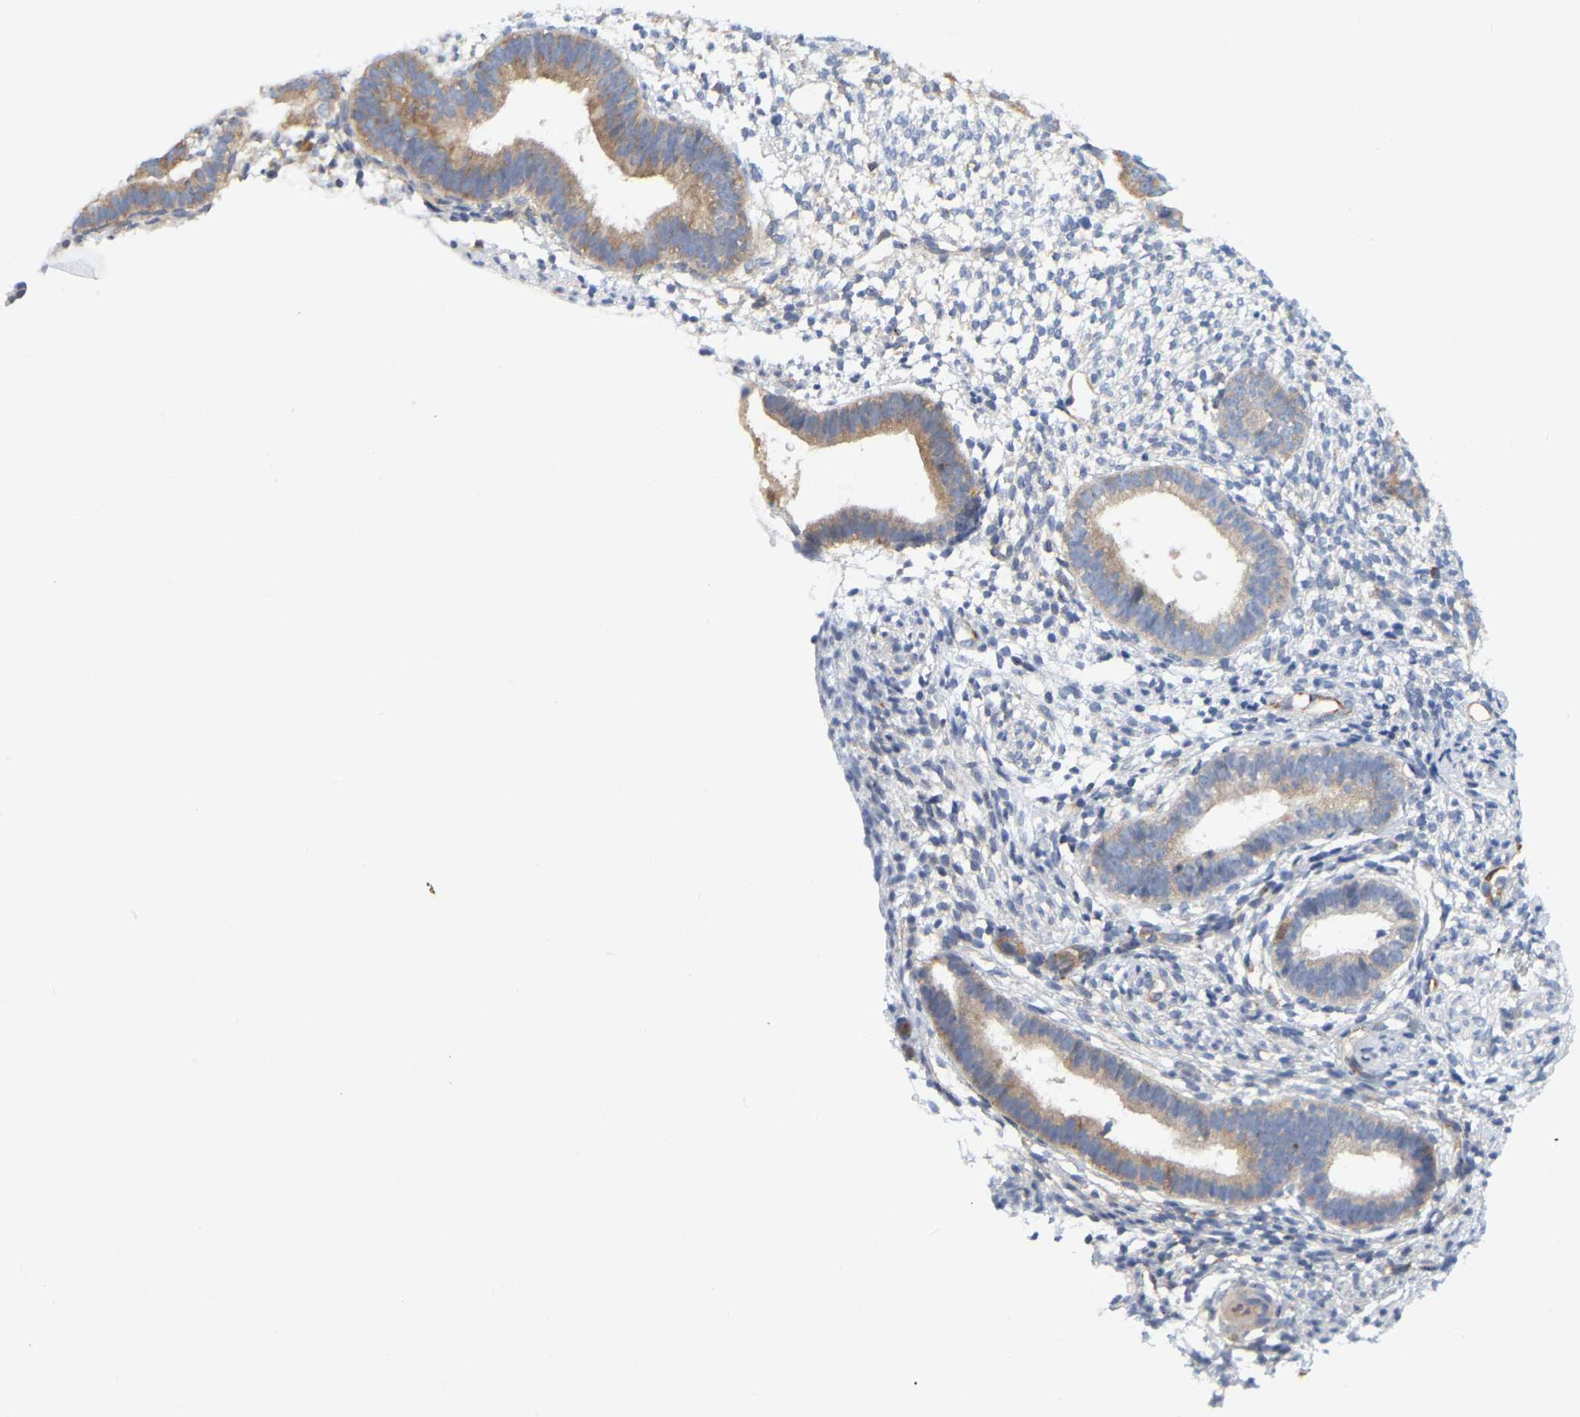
{"staining": {"intensity": "negative", "quantity": "none", "location": "none"}, "tissue": "endometrium", "cell_type": "Cells in endometrial stroma", "image_type": "normal", "snomed": [{"axis": "morphology", "description": "Normal tissue, NOS"}, {"axis": "topography", "description": "Endometrium"}], "caption": "There is no significant staining in cells in endometrial stroma of endometrium. (Immunohistochemistry, brightfield microscopy, high magnification).", "gene": "RAPH1", "patient": {"sex": "female", "age": 46}}